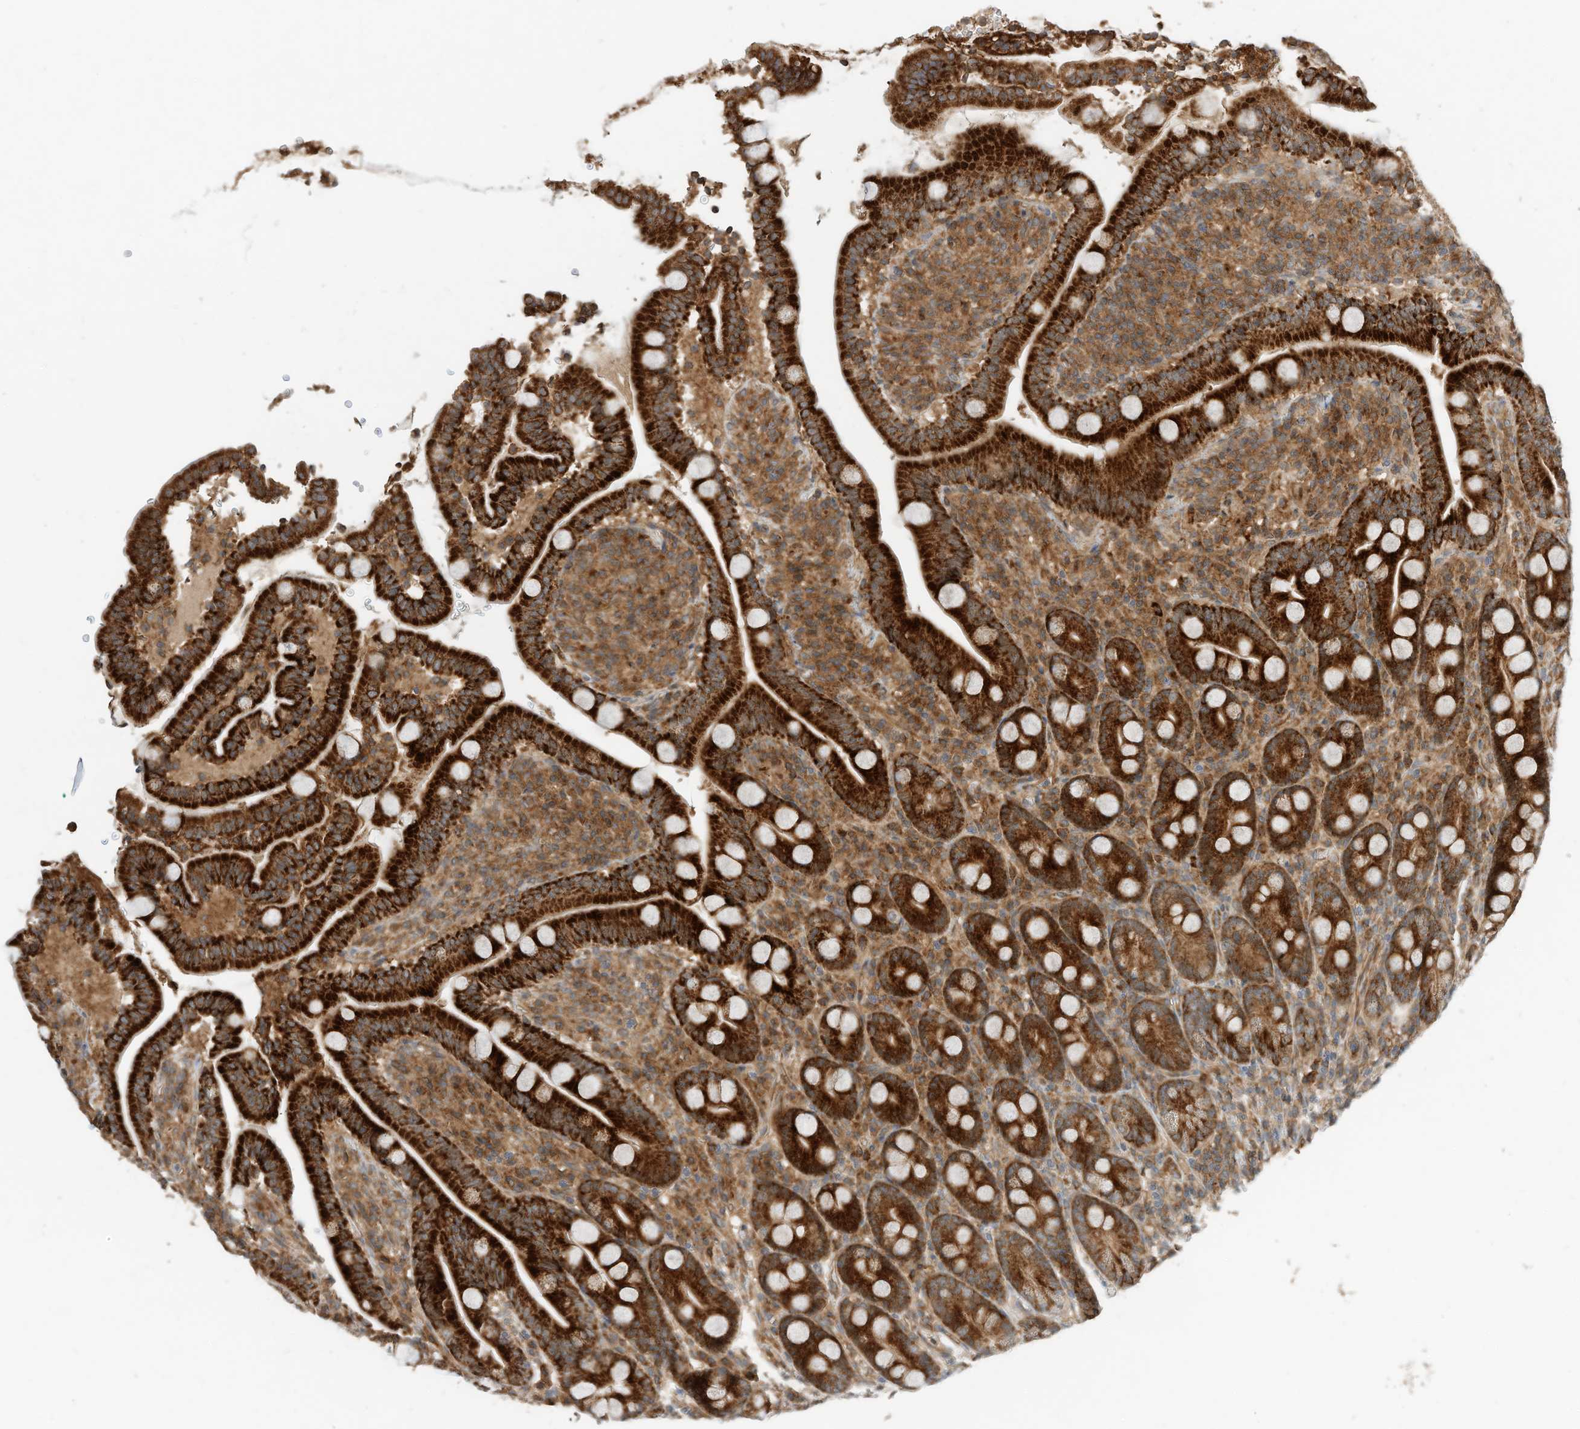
{"staining": {"intensity": "strong", "quantity": ">75%", "location": "cytoplasmic/membranous"}, "tissue": "duodenum", "cell_type": "Glandular cells", "image_type": "normal", "snomed": [{"axis": "morphology", "description": "Normal tissue, NOS"}, {"axis": "topography", "description": "Duodenum"}], "caption": "Protein expression analysis of unremarkable human duodenum reveals strong cytoplasmic/membranous positivity in about >75% of glandular cells.", "gene": "CPAMD8", "patient": {"sex": "male", "age": 35}}